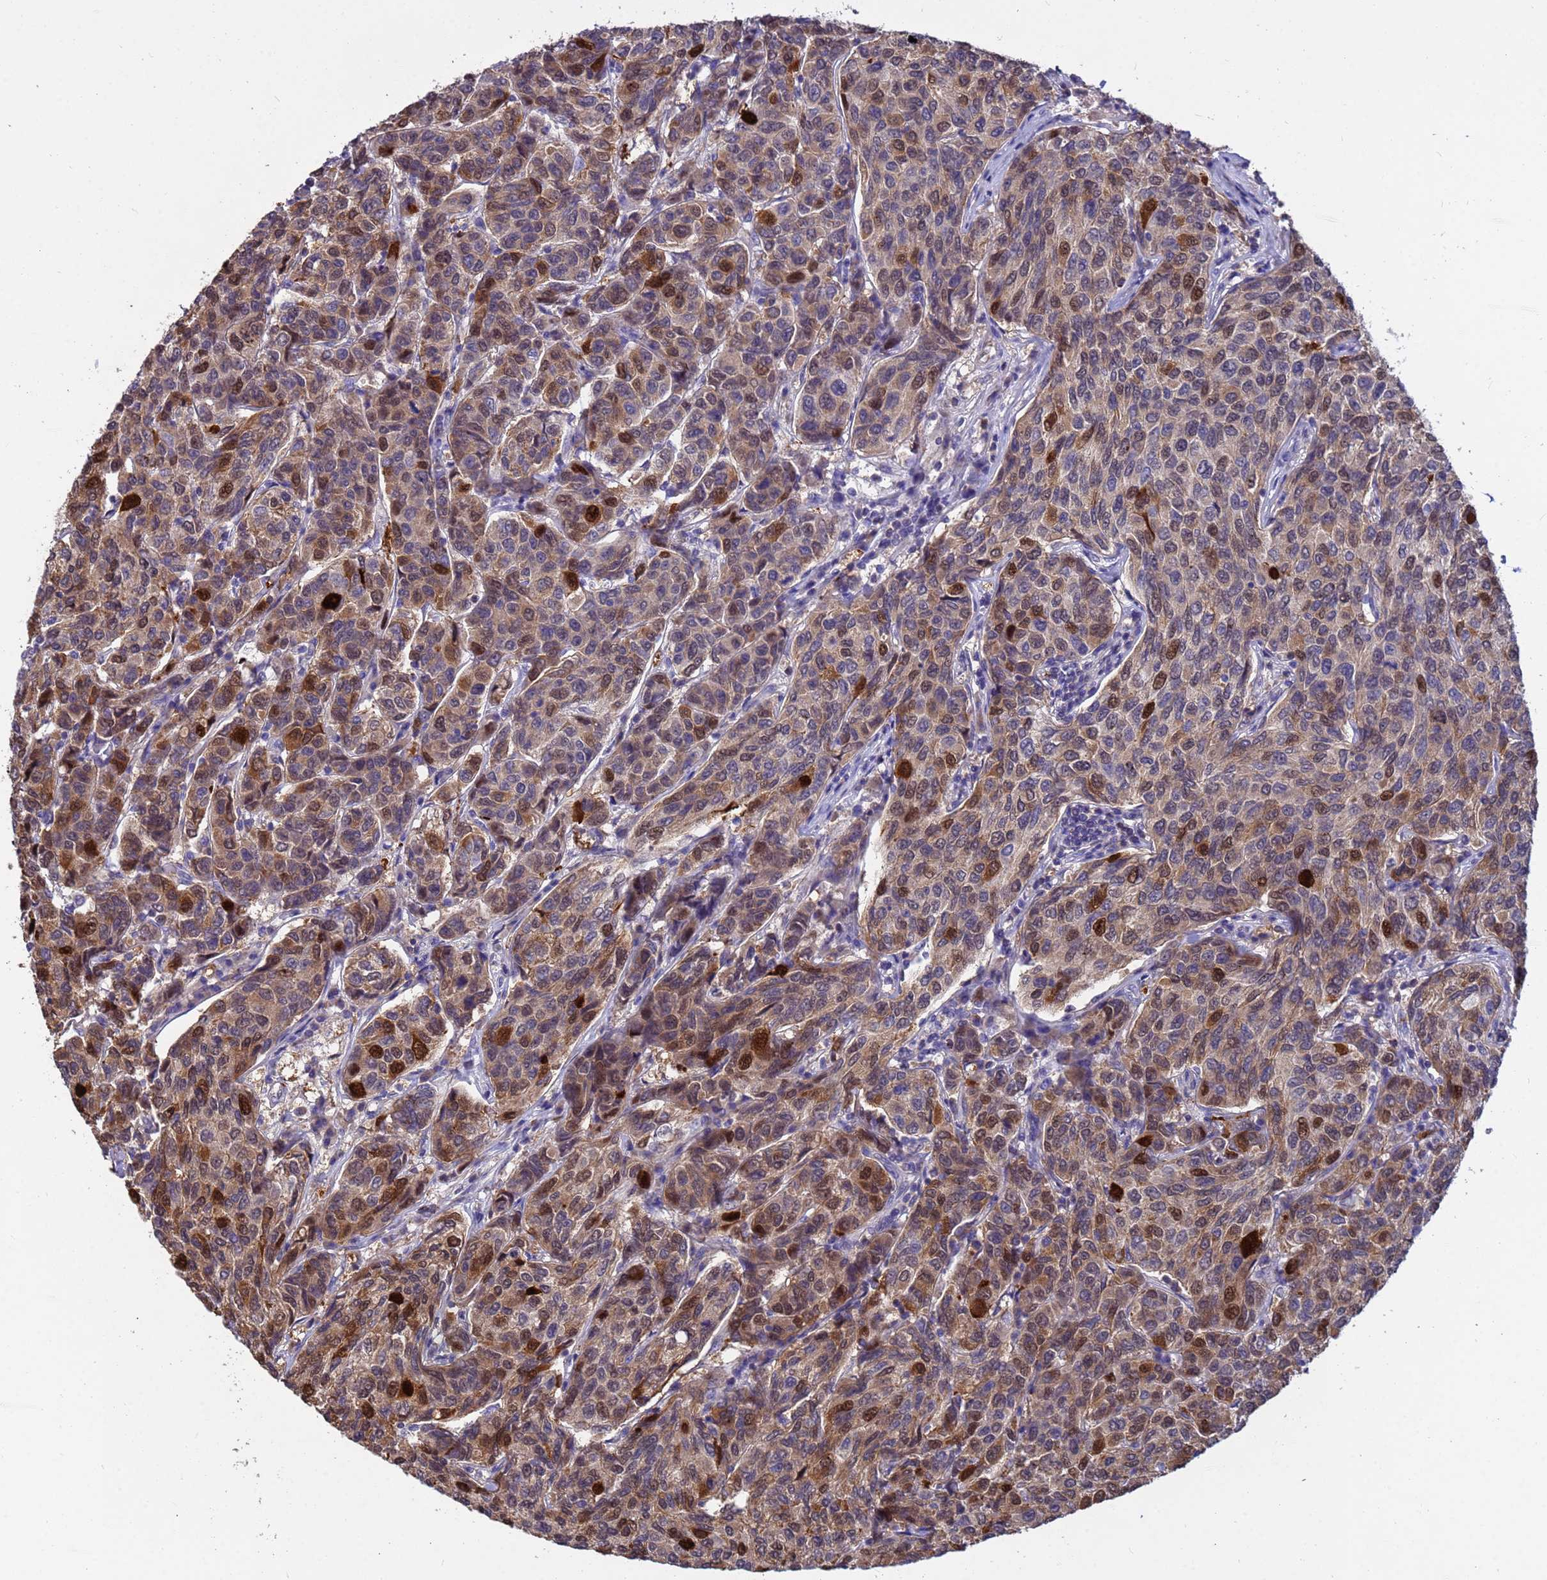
{"staining": {"intensity": "moderate", "quantity": ">75%", "location": "cytoplasmic/membranous,nuclear"}, "tissue": "breast cancer", "cell_type": "Tumor cells", "image_type": "cancer", "snomed": [{"axis": "morphology", "description": "Duct carcinoma"}, {"axis": "topography", "description": "Breast"}], "caption": "A photomicrograph of human breast cancer stained for a protein reveals moderate cytoplasmic/membranous and nuclear brown staining in tumor cells. (Stains: DAB in brown, nuclei in blue, Microscopy: brightfield microscopy at high magnification).", "gene": "TUBGCP3", "patient": {"sex": "female", "age": 55}}